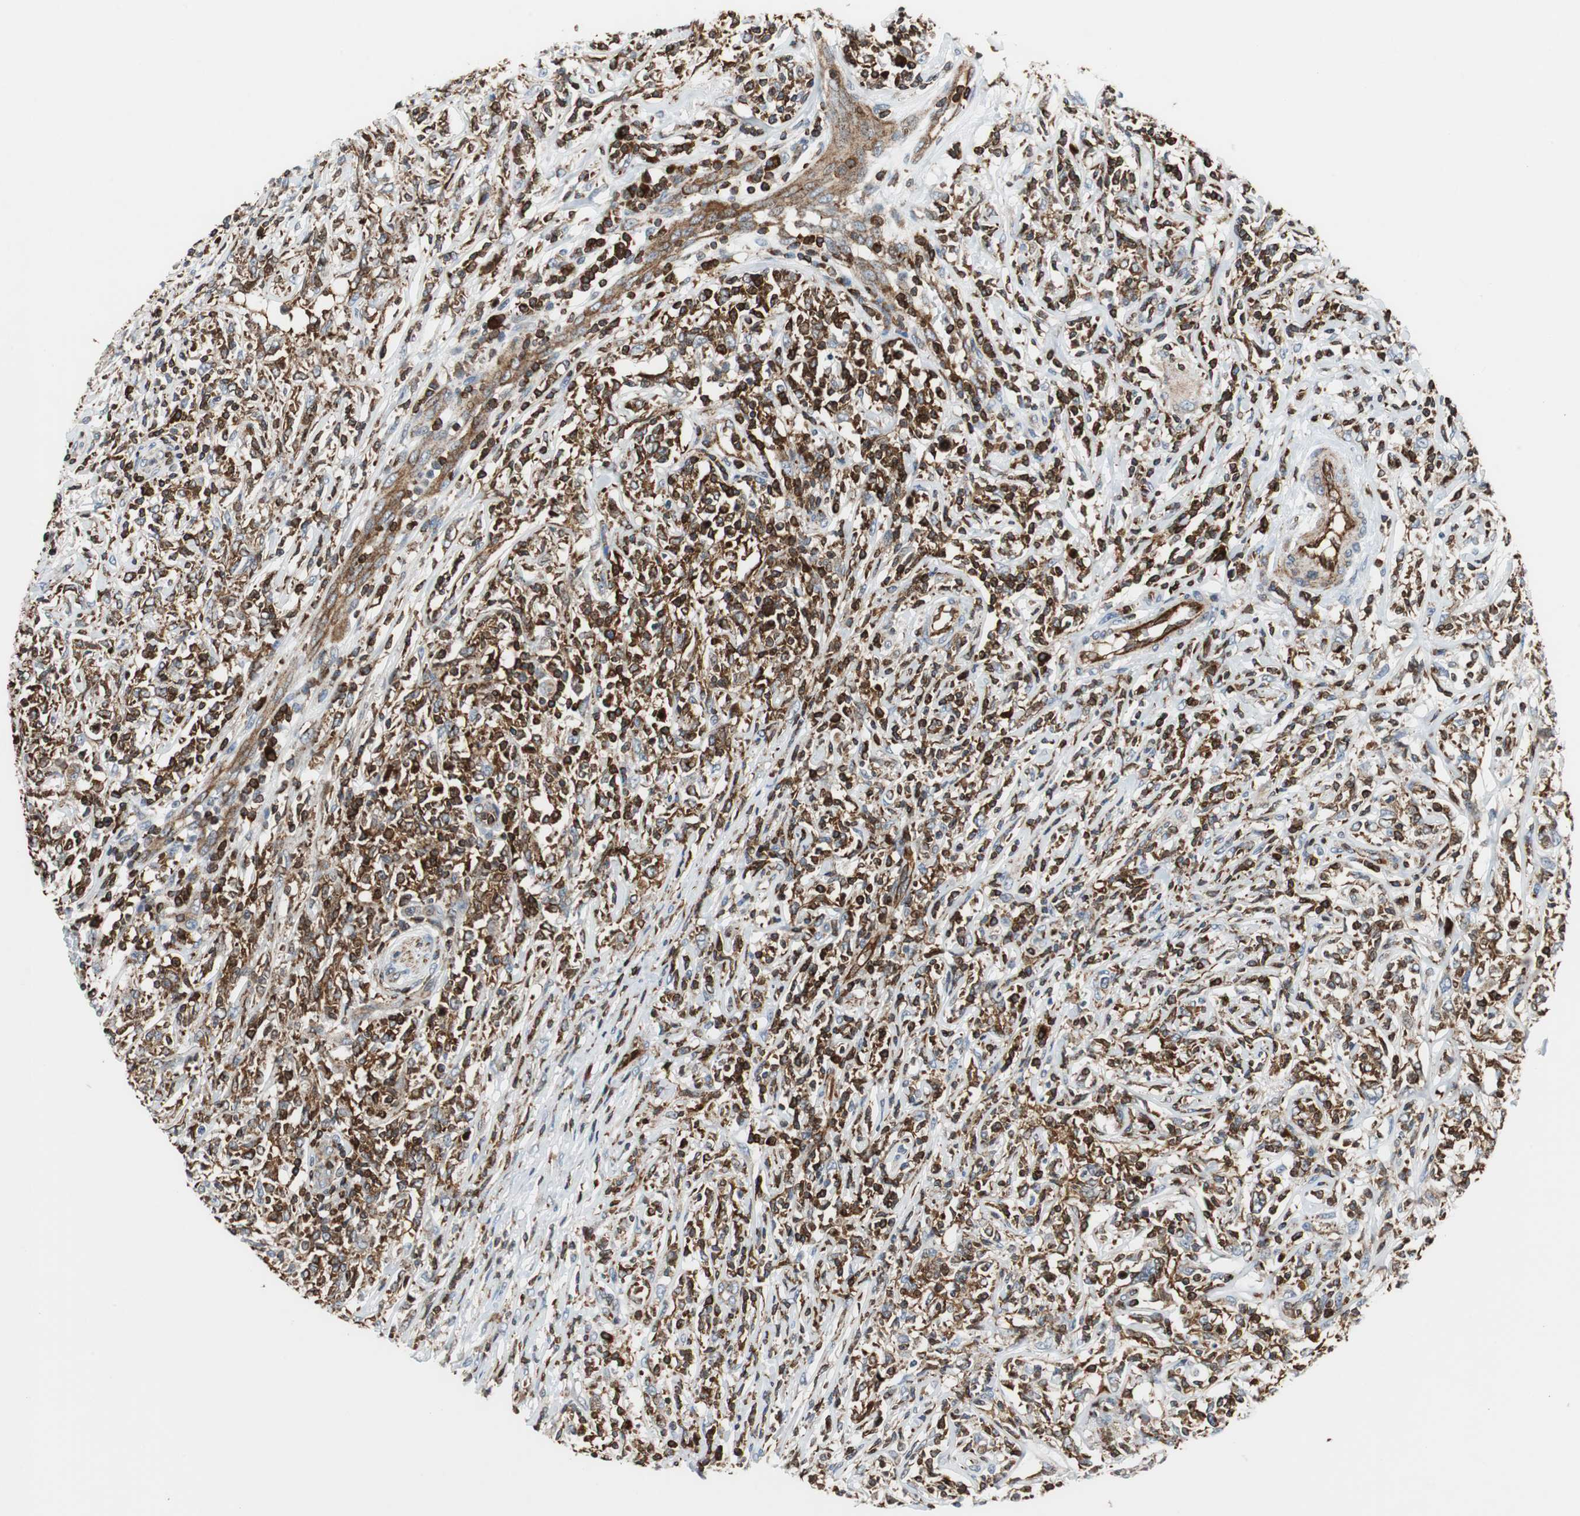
{"staining": {"intensity": "strong", "quantity": ">75%", "location": "cytoplasmic/membranous"}, "tissue": "lymphoma", "cell_type": "Tumor cells", "image_type": "cancer", "snomed": [{"axis": "morphology", "description": "Malignant lymphoma, non-Hodgkin's type, High grade"}, {"axis": "topography", "description": "Lymph node"}], "caption": "Strong cytoplasmic/membranous positivity is present in about >75% of tumor cells in high-grade malignant lymphoma, non-Hodgkin's type. The protein of interest is shown in brown color, while the nuclei are stained blue.", "gene": "TUBA4A", "patient": {"sex": "female", "age": 84}}